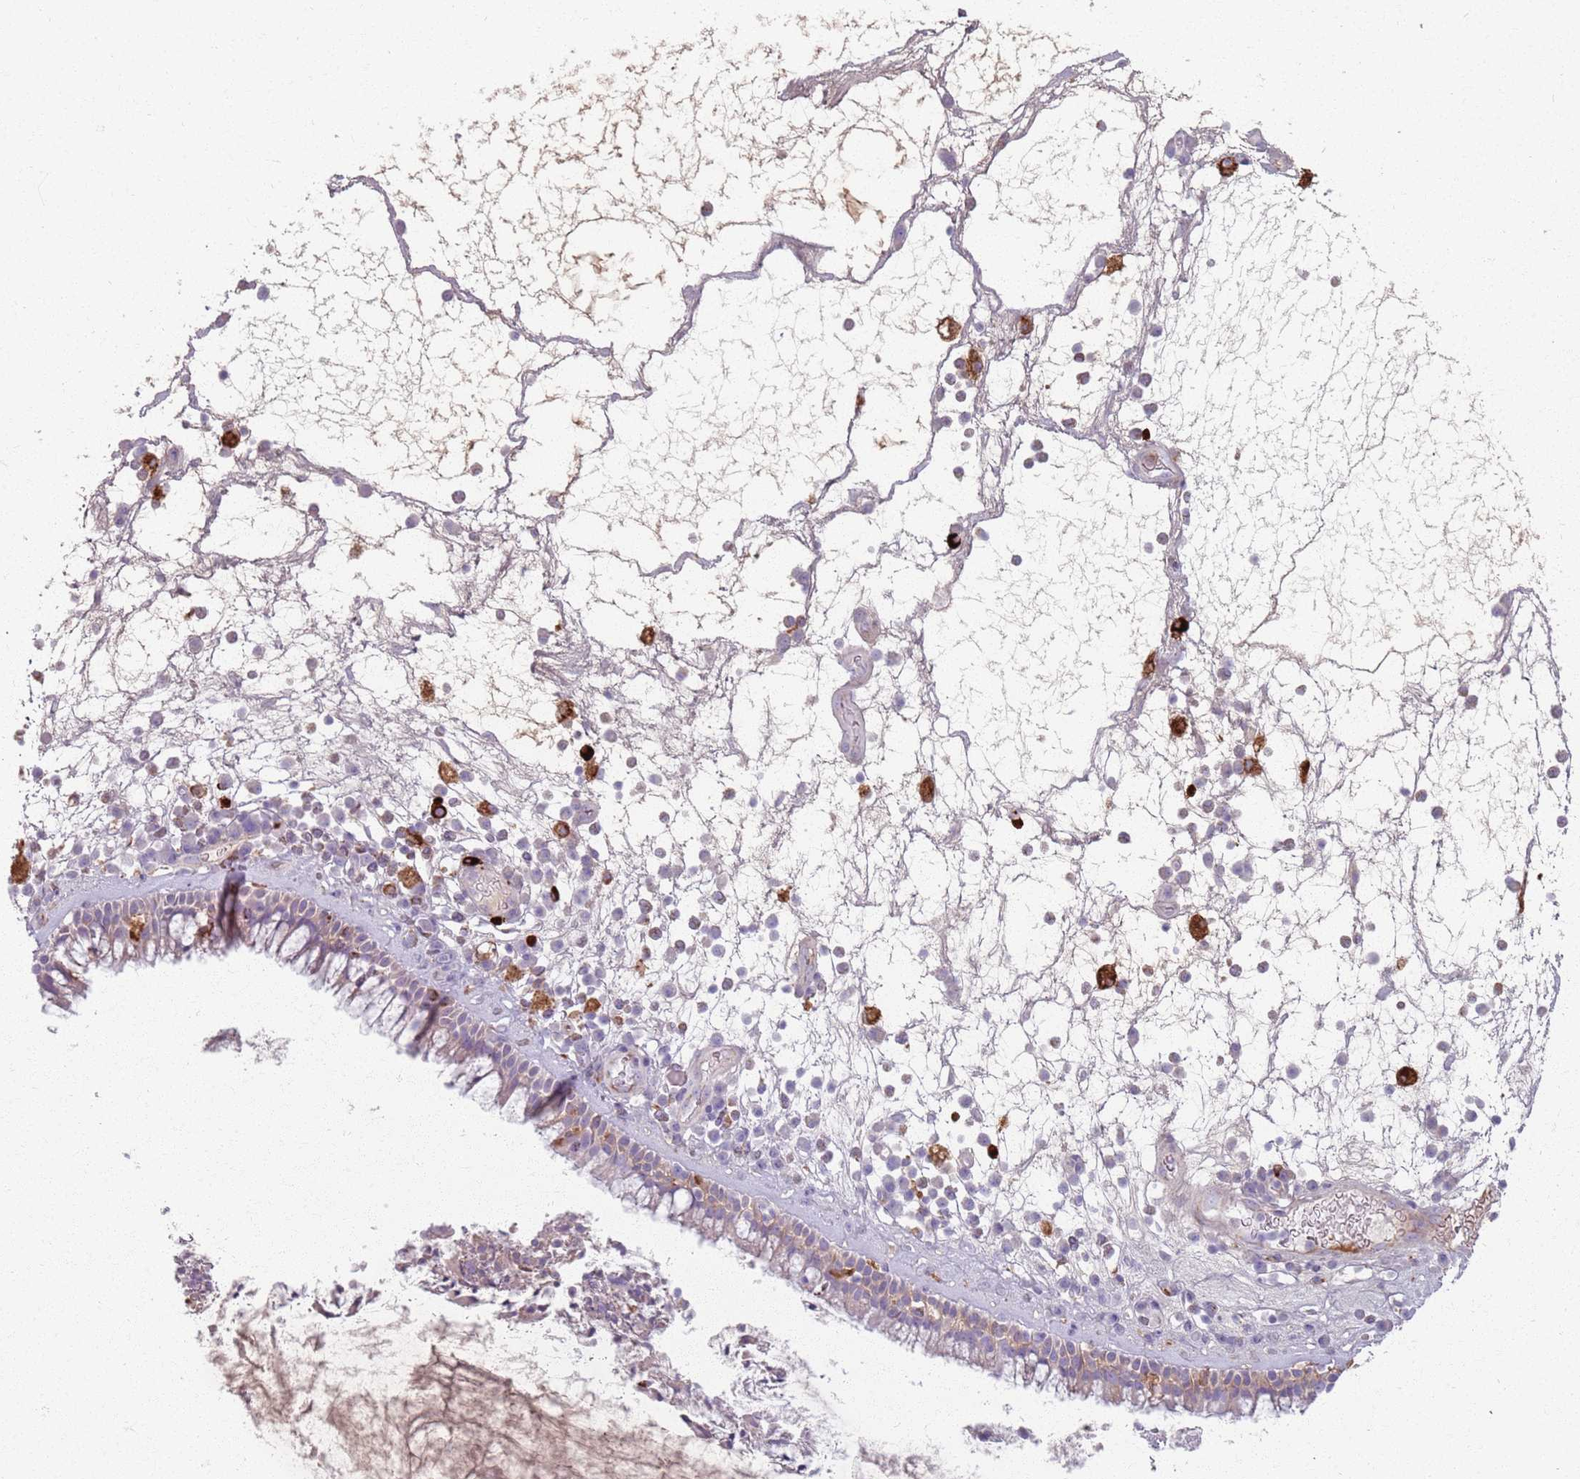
{"staining": {"intensity": "weak", "quantity": "<25%", "location": "cytoplasmic/membranous"}, "tissue": "nasopharynx", "cell_type": "Respiratory epithelial cells", "image_type": "normal", "snomed": [{"axis": "morphology", "description": "Normal tissue, NOS"}, {"axis": "morphology", "description": "Inflammation, NOS"}, {"axis": "topography", "description": "Nasopharynx"}], "caption": "Immunohistochemistry (IHC) photomicrograph of normal human nasopharynx stained for a protein (brown), which reveals no staining in respiratory epithelial cells. (DAB (3,3'-diaminobenzidine) IHC, high magnification).", "gene": "COLGALT1", "patient": {"sex": "male", "age": 70}}